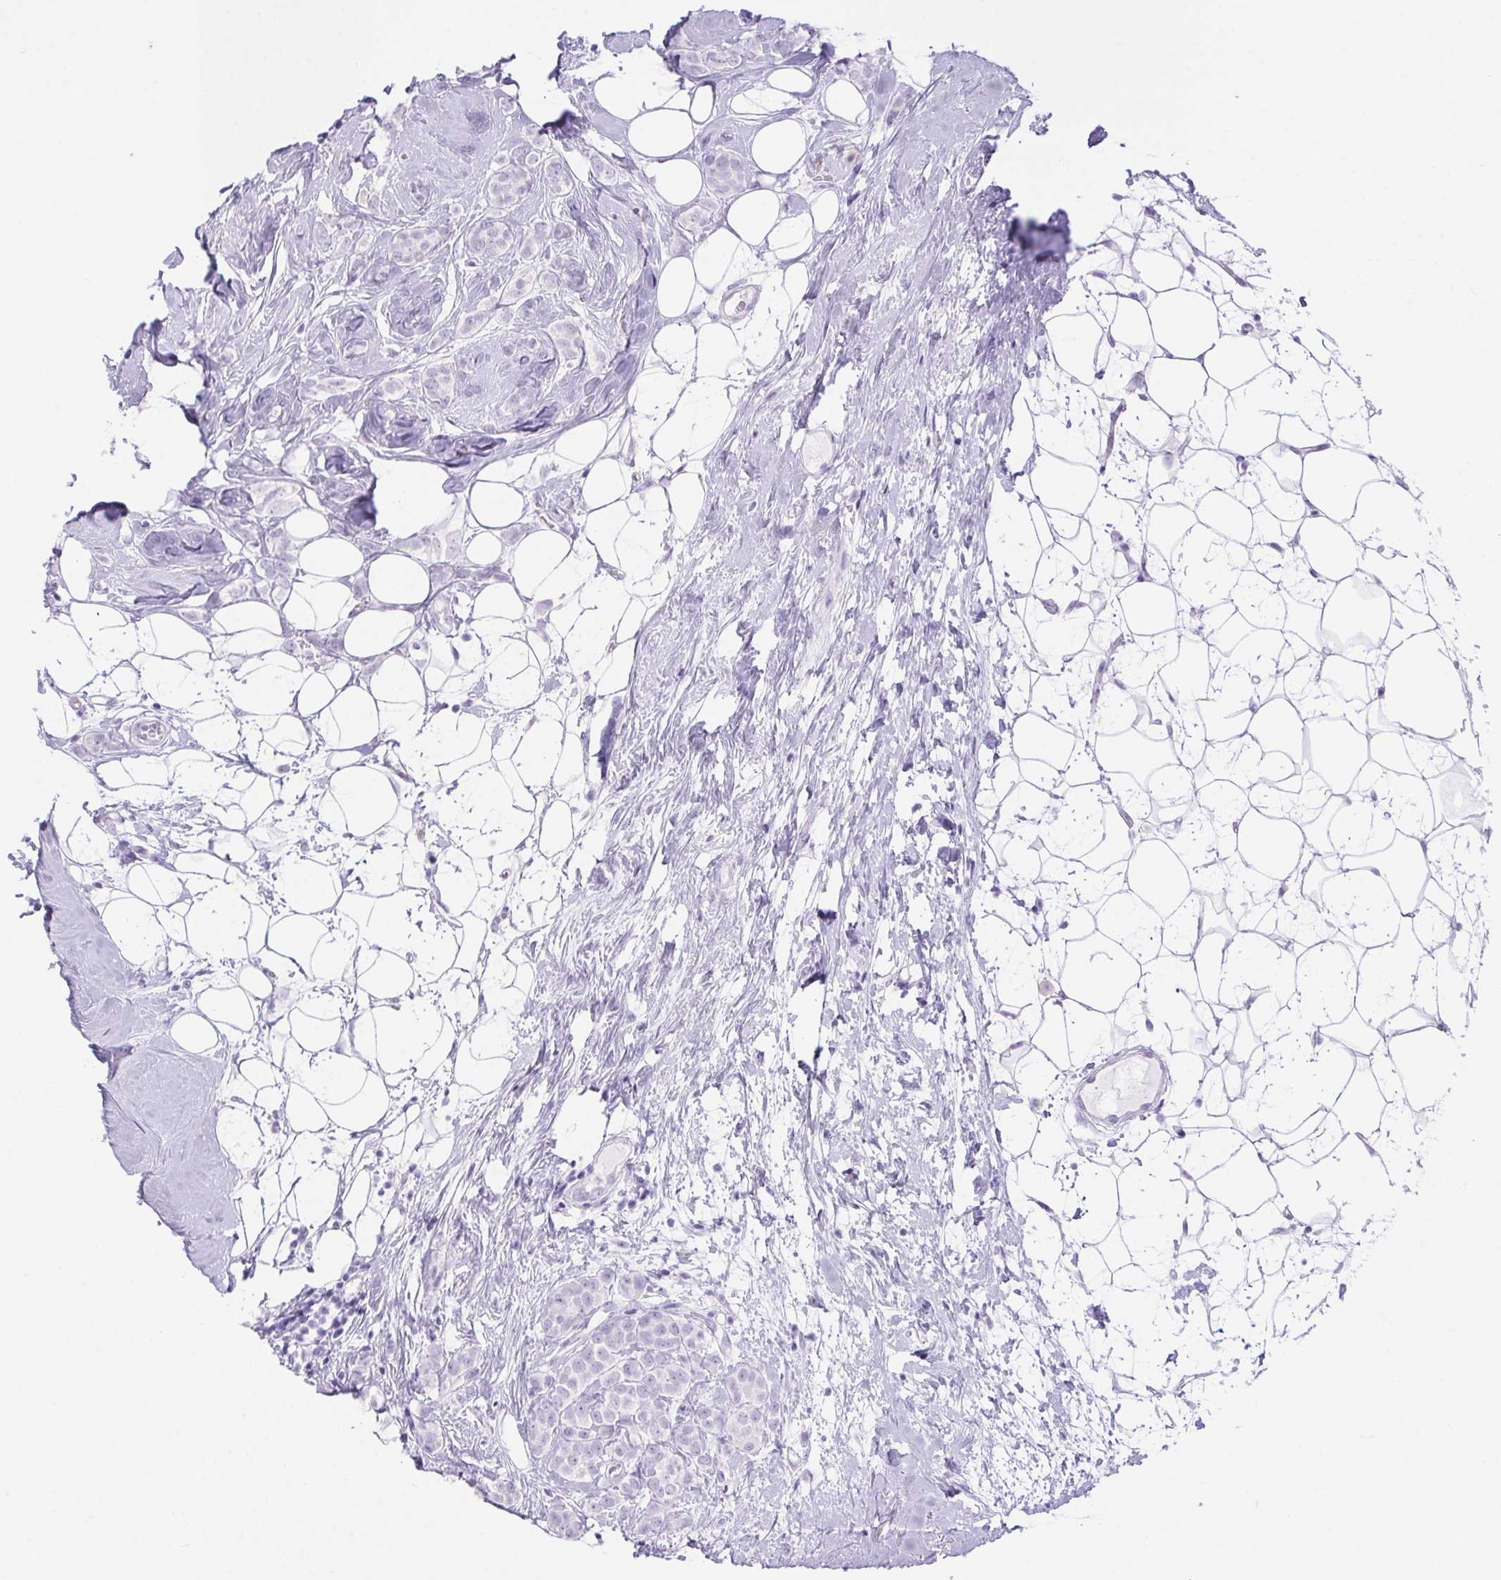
{"staining": {"intensity": "negative", "quantity": "none", "location": "none"}, "tissue": "breast cancer", "cell_type": "Tumor cells", "image_type": "cancer", "snomed": [{"axis": "morphology", "description": "Lobular carcinoma"}, {"axis": "topography", "description": "Breast"}], "caption": "Lobular carcinoma (breast) stained for a protein using IHC exhibits no staining tumor cells.", "gene": "ERP27", "patient": {"sex": "female", "age": 49}}